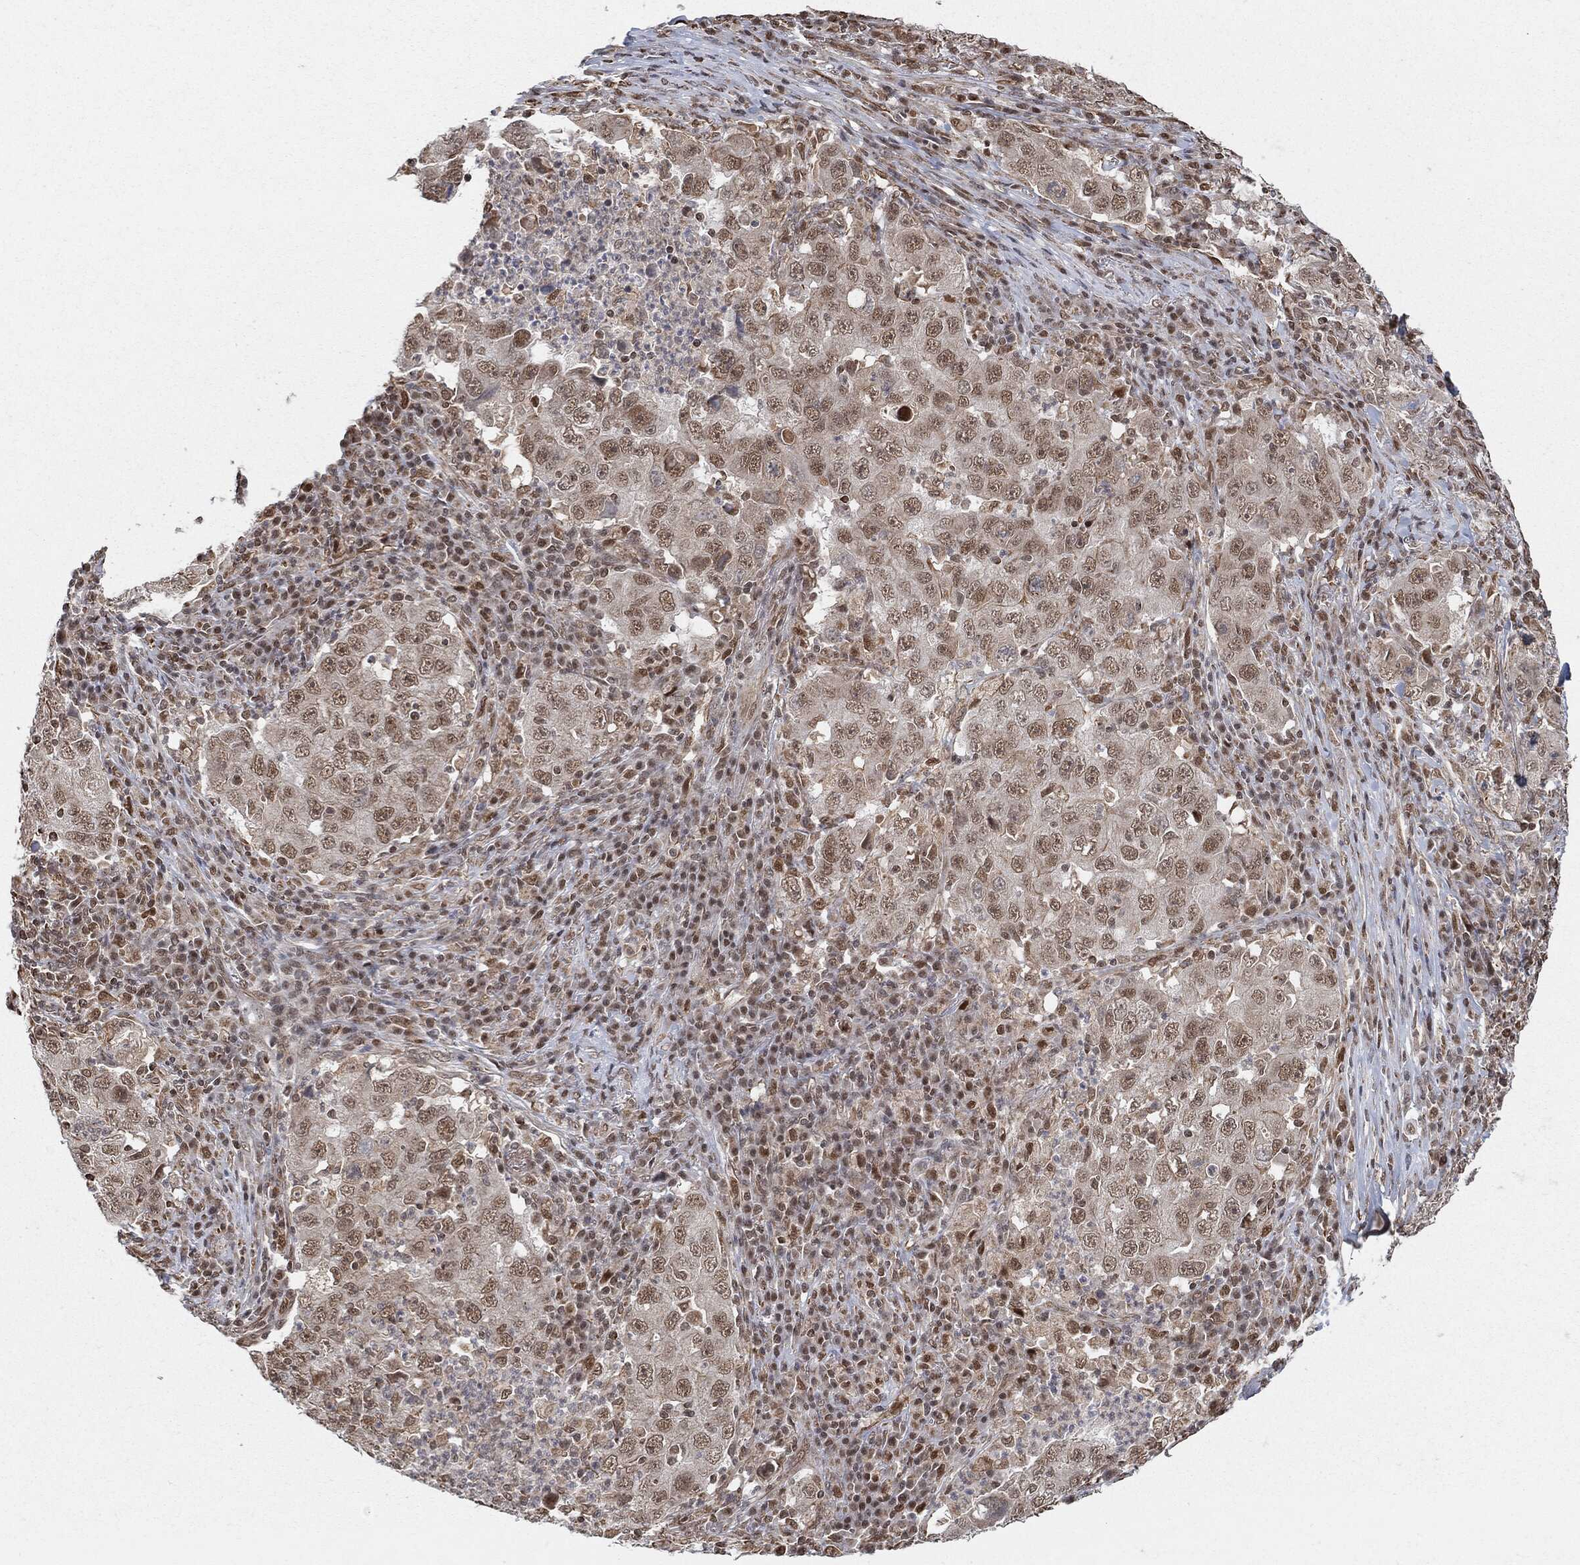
{"staining": {"intensity": "moderate", "quantity": "25%-75%", "location": "nuclear"}, "tissue": "lung cancer", "cell_type": "Tumor cells", "image_type": "cancer", "snomed": [{"axis": "morphology", "description": "Adenocarcinoma, NOS"}, {"axis": "topography", "description": "Lung"}], "caption": "Lung adenocarcinoma stained for a protein demonstrates moderate nuclear positivity in tumor cells.", "gene": "TP53RK", "patient": {"sex": "male", "age": 73}}